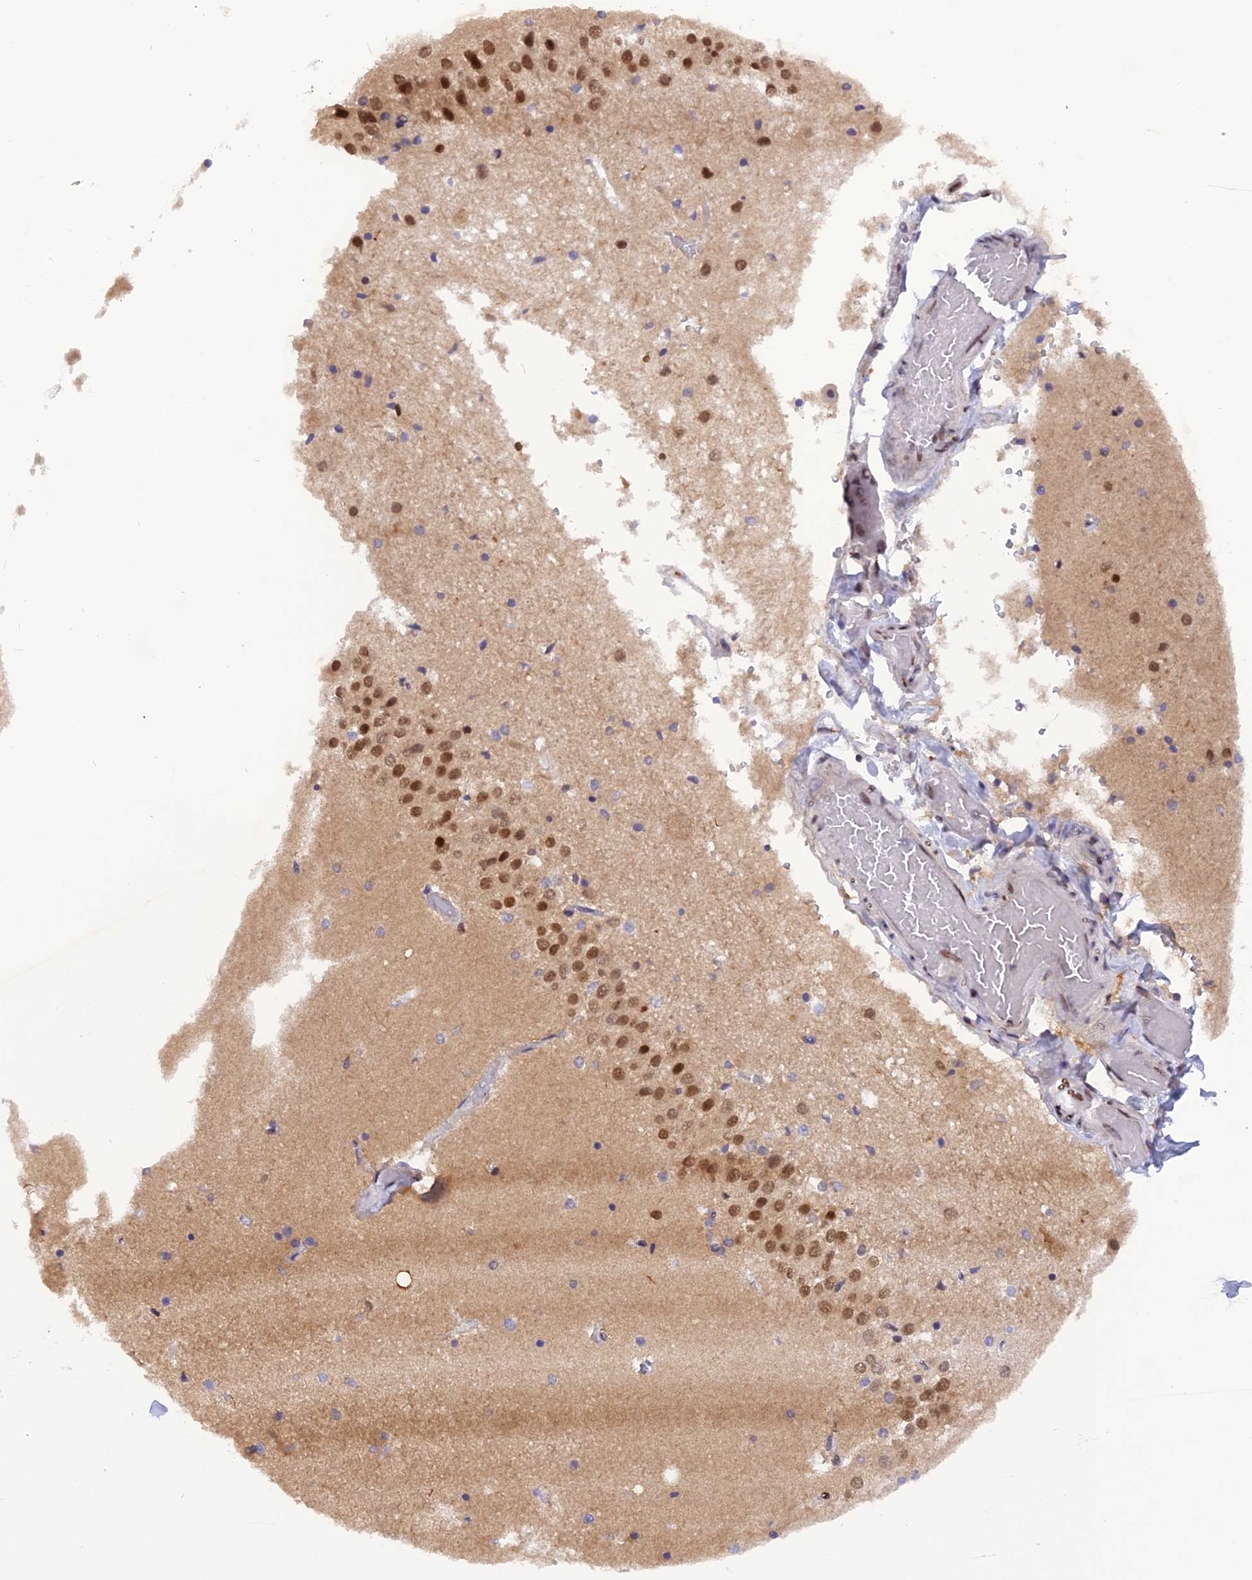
{"staining": {"intensity": "negative", "quantity": "none", "location": "none"}, "tissue": "hippocampus", "cell_type": "Glial cells", "image_type": "normal", "snomed": [{"axis": "morphology", "description": "Normal tissue, NOS"}, {"axis": "topography", "description": "Hippocampus"}], "caption": "The image exhibits no staining of glial cells in normal hippocampus.", "gene": "RABGGTA", "patient": {"sex": "female", "age": 52}}